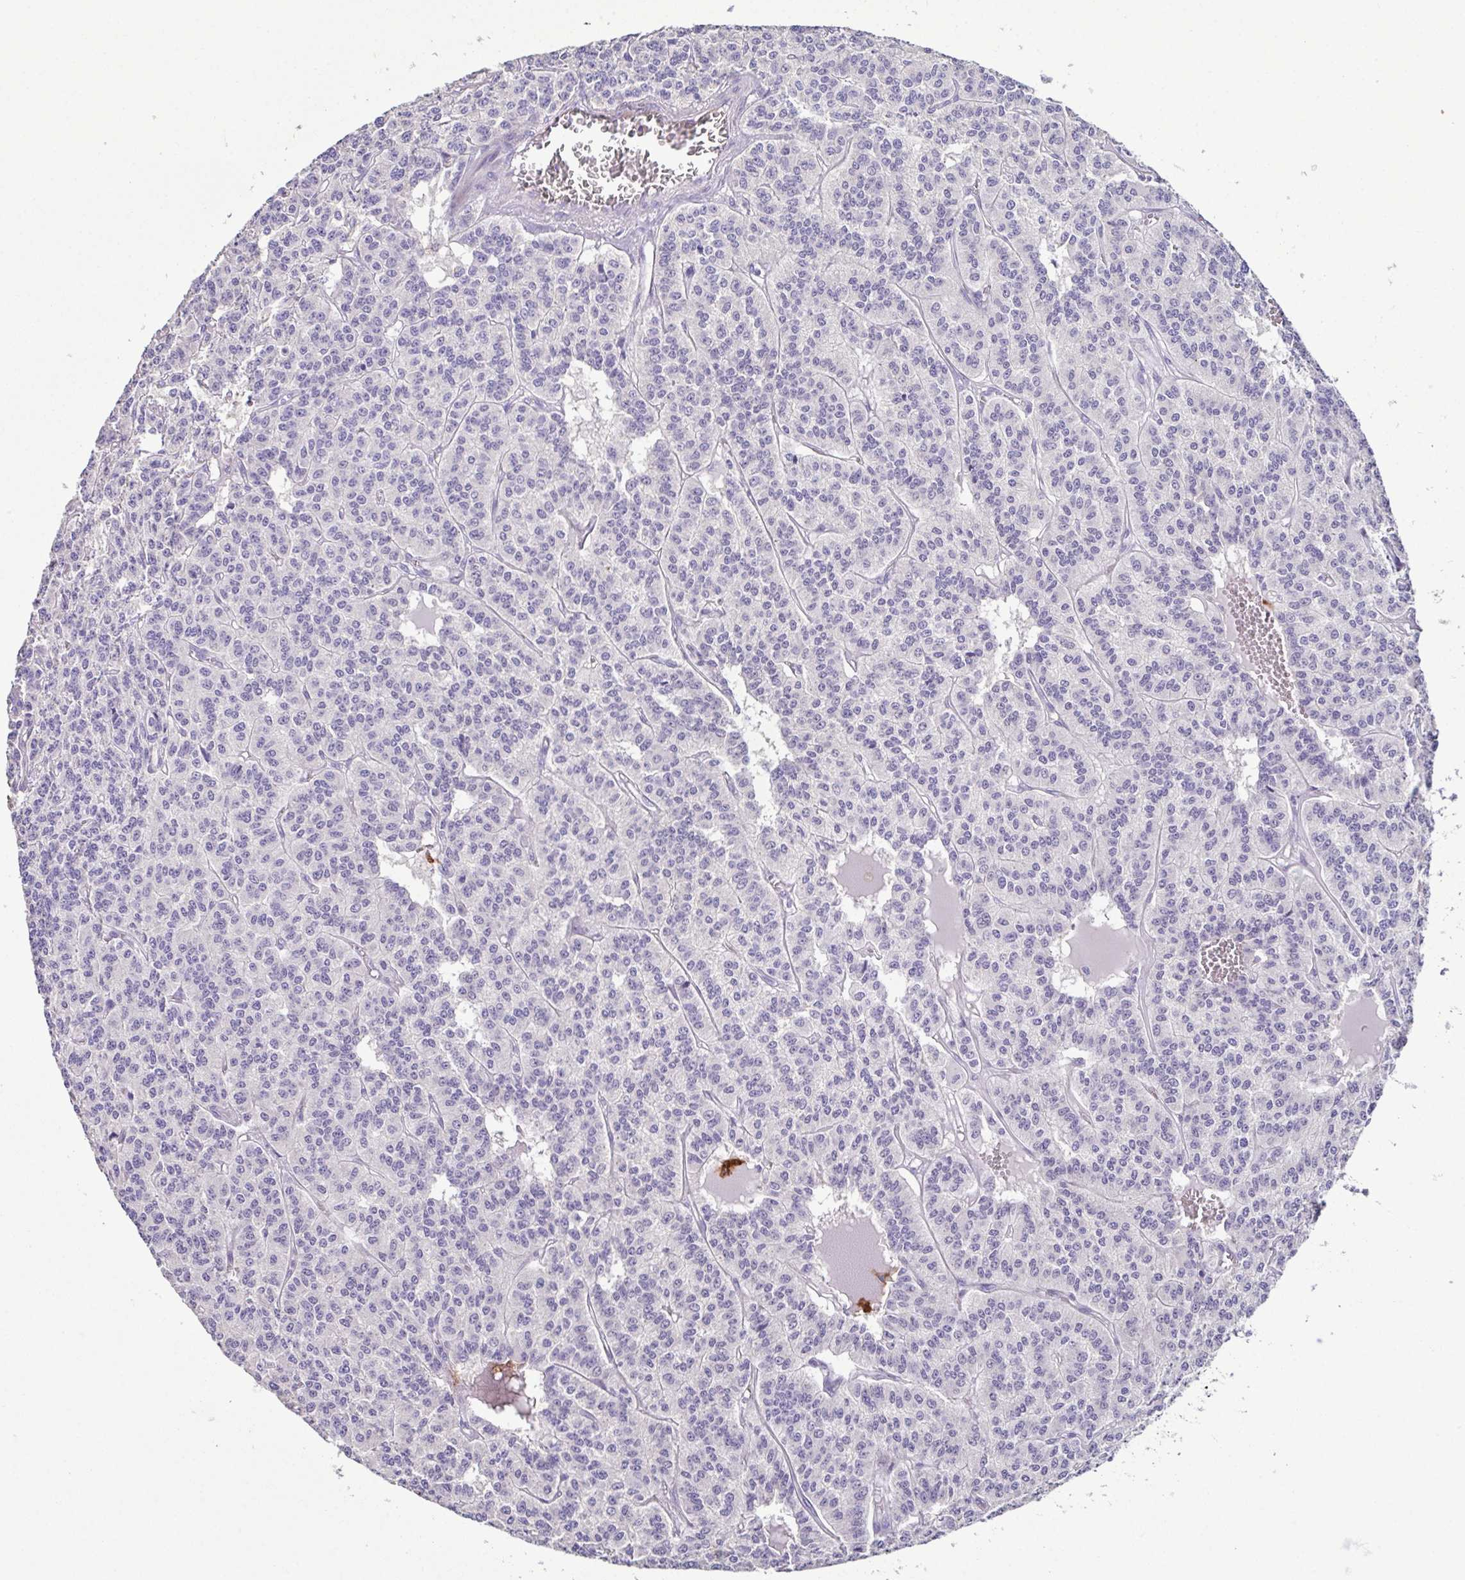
{"staining": {"intensity": "negative", "quantity": "none", "location": "none"}, "tissue": "carcinoid", "cell_type": "Tumor cells", "image_type": "cancer", "snomed": [{"axis": "morphology", "description": "Carcinoid, malignant, NOS"}, {"axis": "topography", "description": "Lung"}], "caption": "A high-resolution photomicrograph shows immunohistochemistry (IHC) staining of carcinoid, which demonstrates no significant staining in tumor cells.", "gene": "MARCO", "patient": {"sex": "female", "age": 71}}